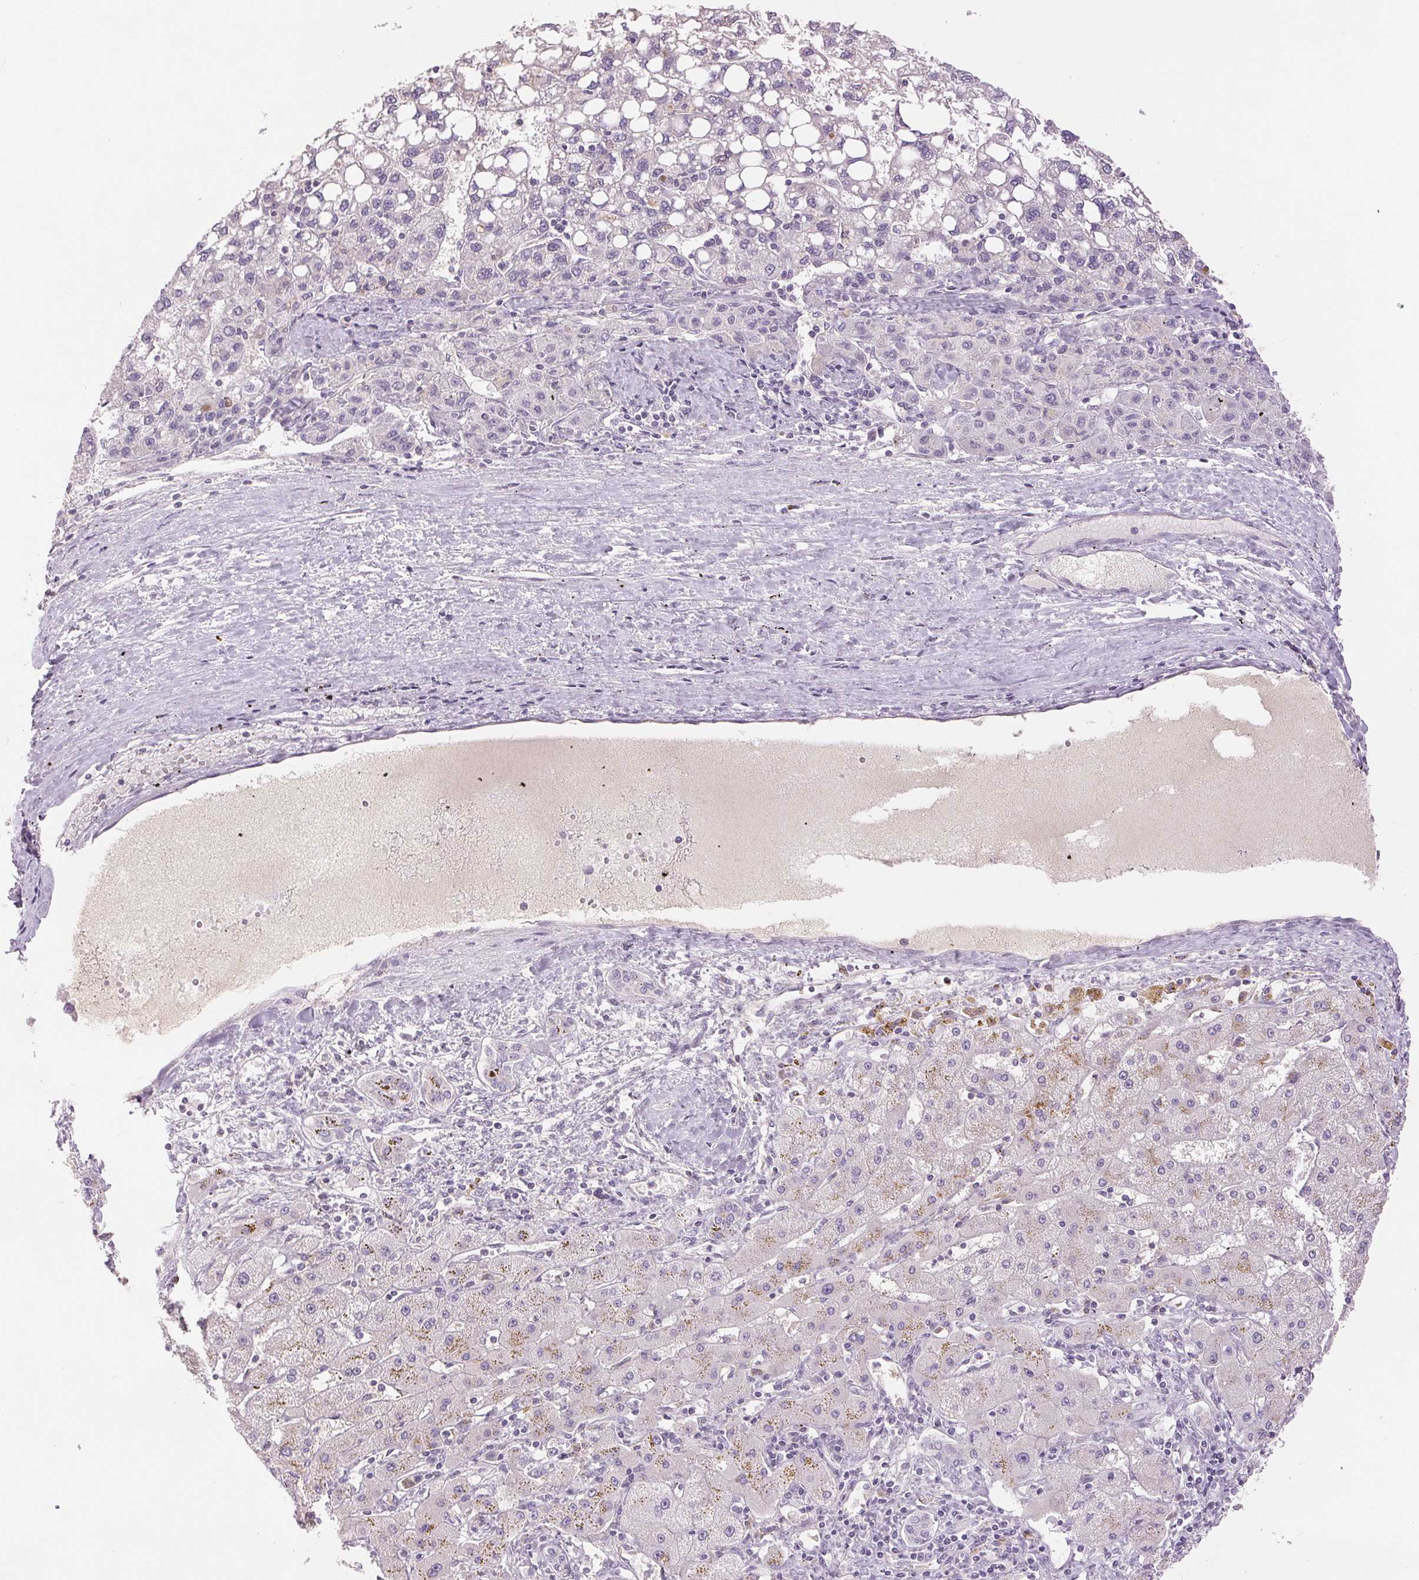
{"staining": {"intensity": "negative", "quantity": "none", "location": "none"}, "tissue": "liver cancer", "cell_type": "Tumor cells", "image_type": "cancer", "snomed": [{"axis": "morphology", "description": "Carcinoma, Hepatocellular, NOS"}, {"axis": "topography", "description": "Liver"}], "caption": "An immunohistochemistry image of liver hepatocellular carcinoma is shown. There is no staining in tumor cells of liver hepatocellular carcinoma.", "gene": "FXYD4", "patient": {"sex": "female", "age": 82}}